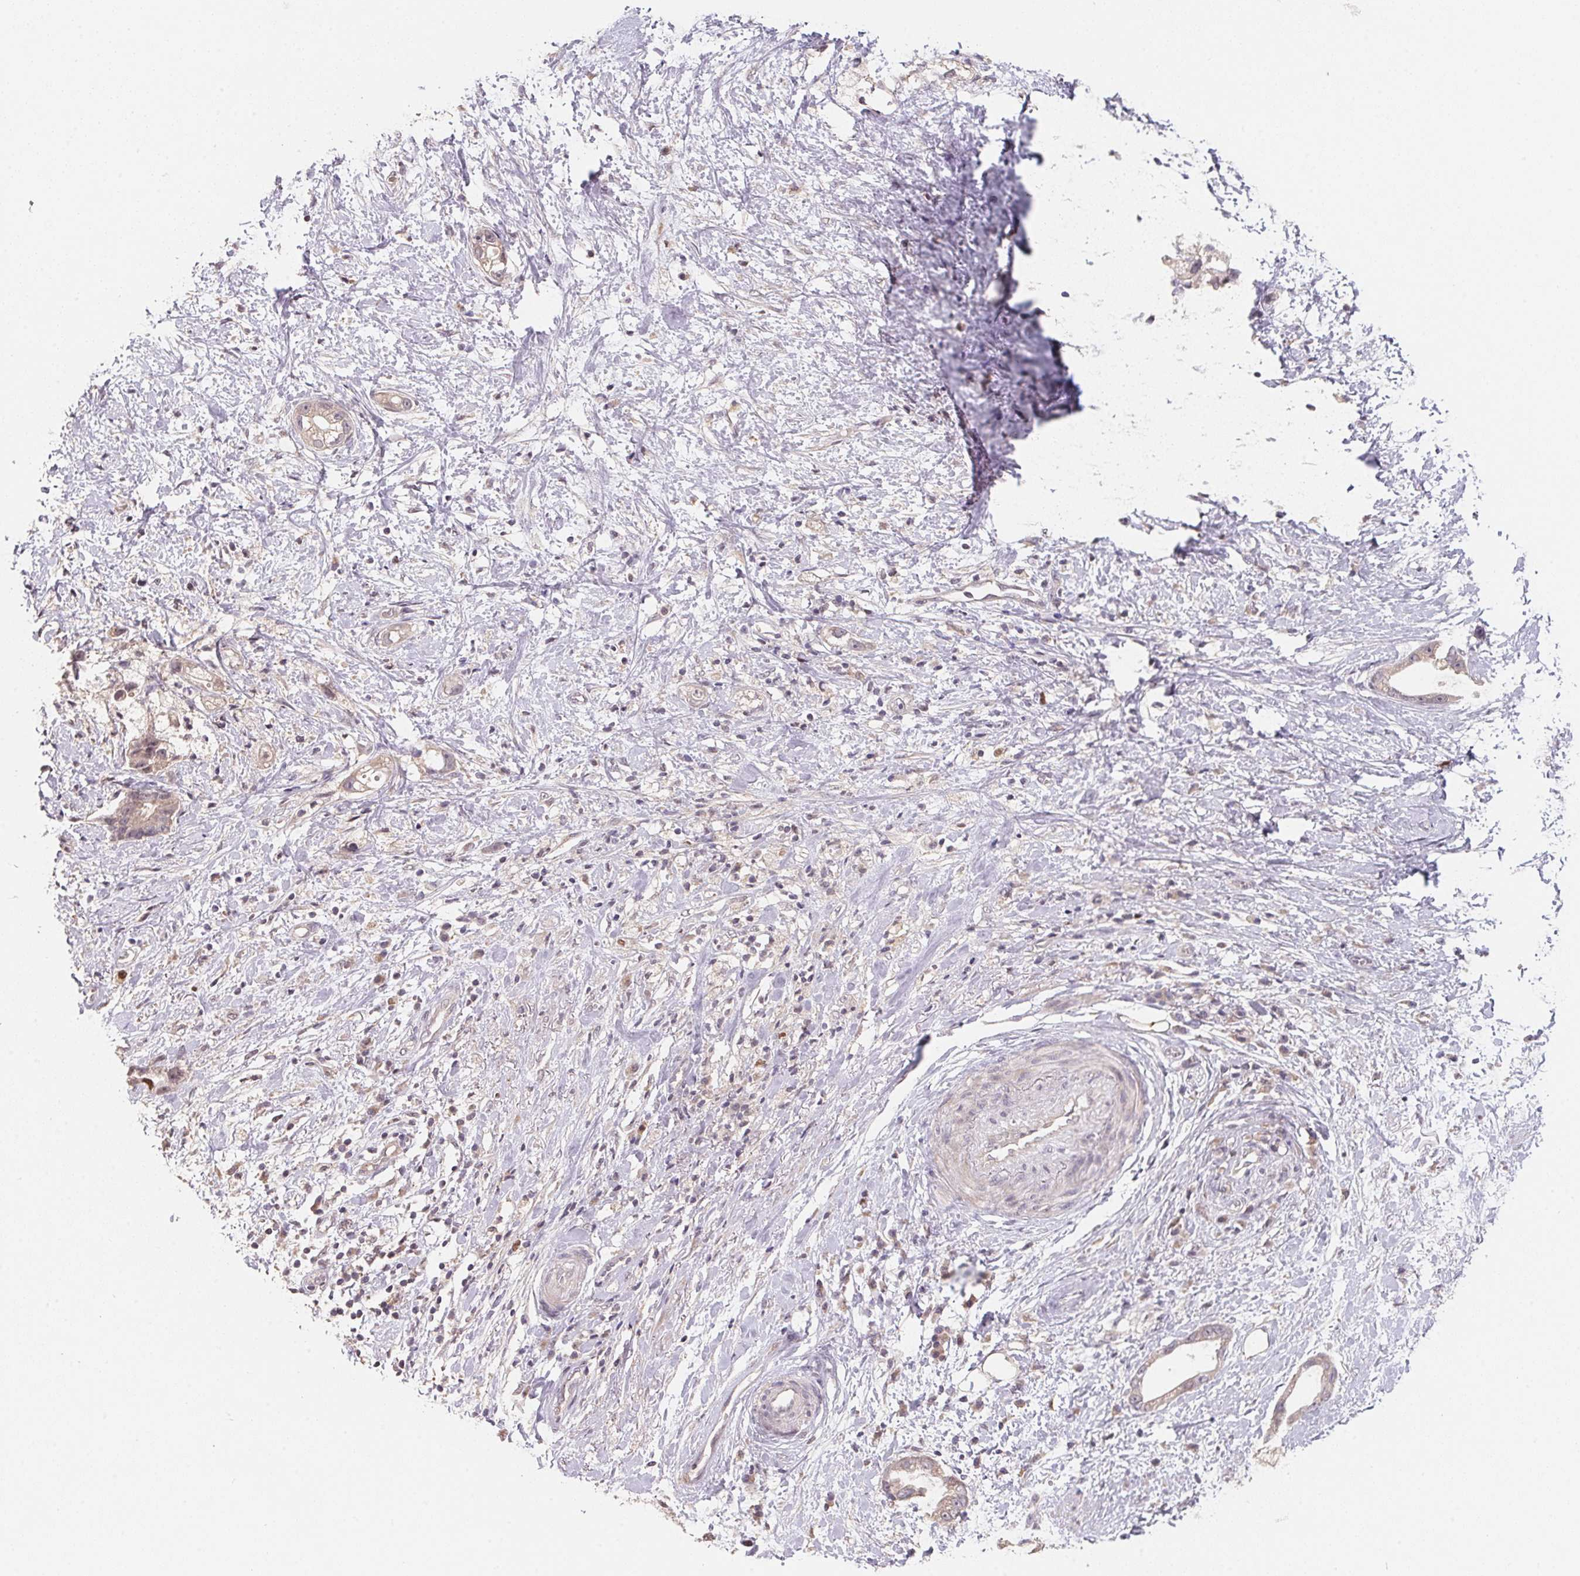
{"staining": {"intensity": "weak", "quantity": "<25%", "location": "nuclear"}, "tissue": "stomach cancer", "cell_type": "Tumor cells", "image_type": "cancer", "snomed": [{"axis": "morphology", "description": "Adenocarcinoma, NOS"}, {"axis": "topography", "description": "Stomach"}], "caption": "DAB immunohistochemical staining of stomach adenocarcinoma displays no significant staining in tumor cells.", "gene": "KIFC1", "patient": {"sex": "male", "age": 55}}